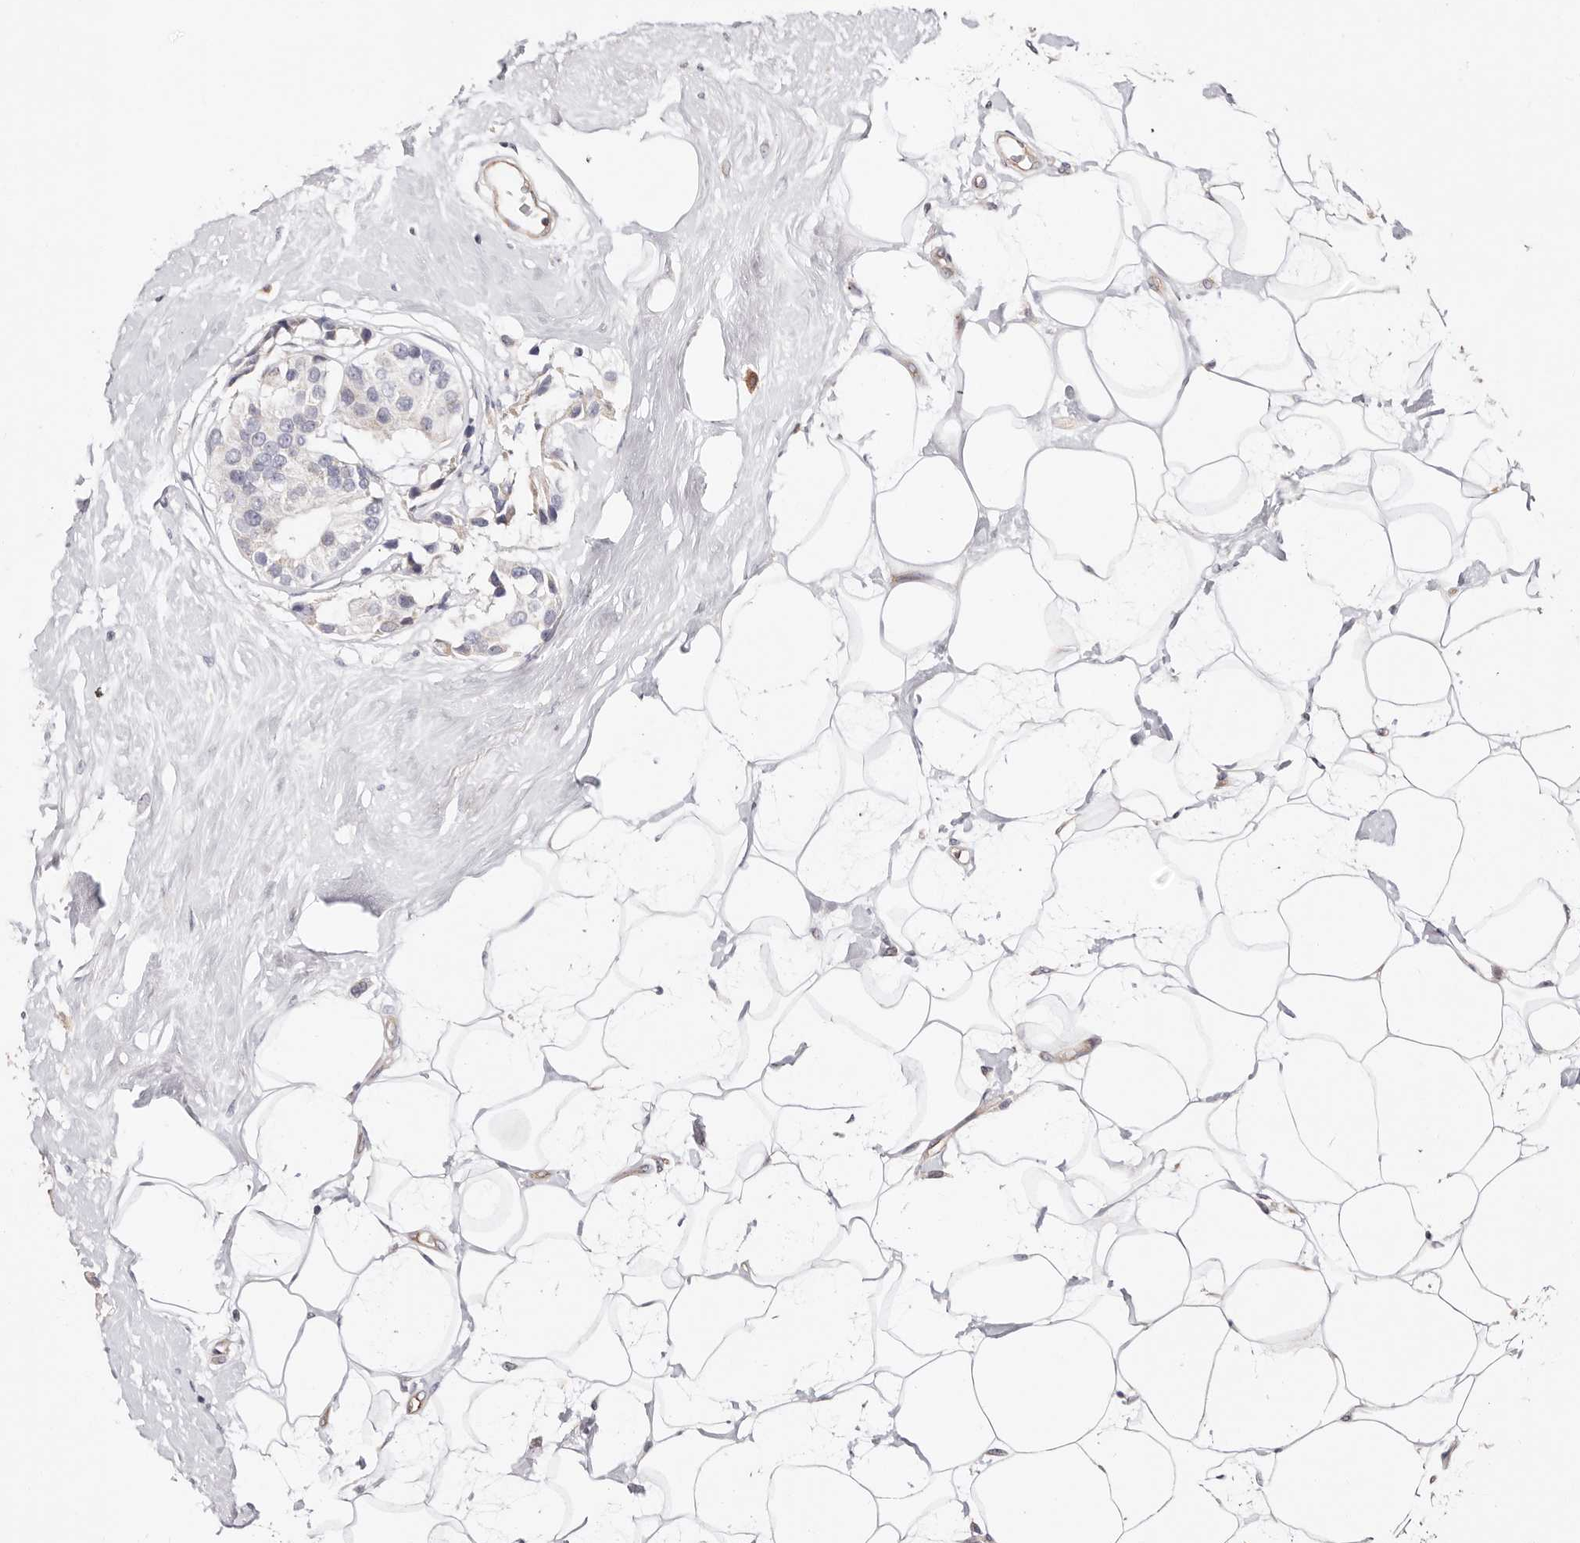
{"staining": {"intensity": "negative", "quantity": "none", "location": "none"}, "tissue": "breast cancer", "cell_type": "Tumor cells", "image_type": "cancer", "snomed": [{"axis": "morphology", "description": "Normal tissue, NOS"}, {"axis": "morphology", "description": "Duct carcinoma"}, {"axis": "topography", "description": "Breast"}], "caption": "This is an immunohistochemistry (IHC) micrograph of breast cancer (invasive ductal carcinoma). There is no expression in tumor cells.", "gene": "MAPK1", "patient": {"sex": "female", "age": 39}}